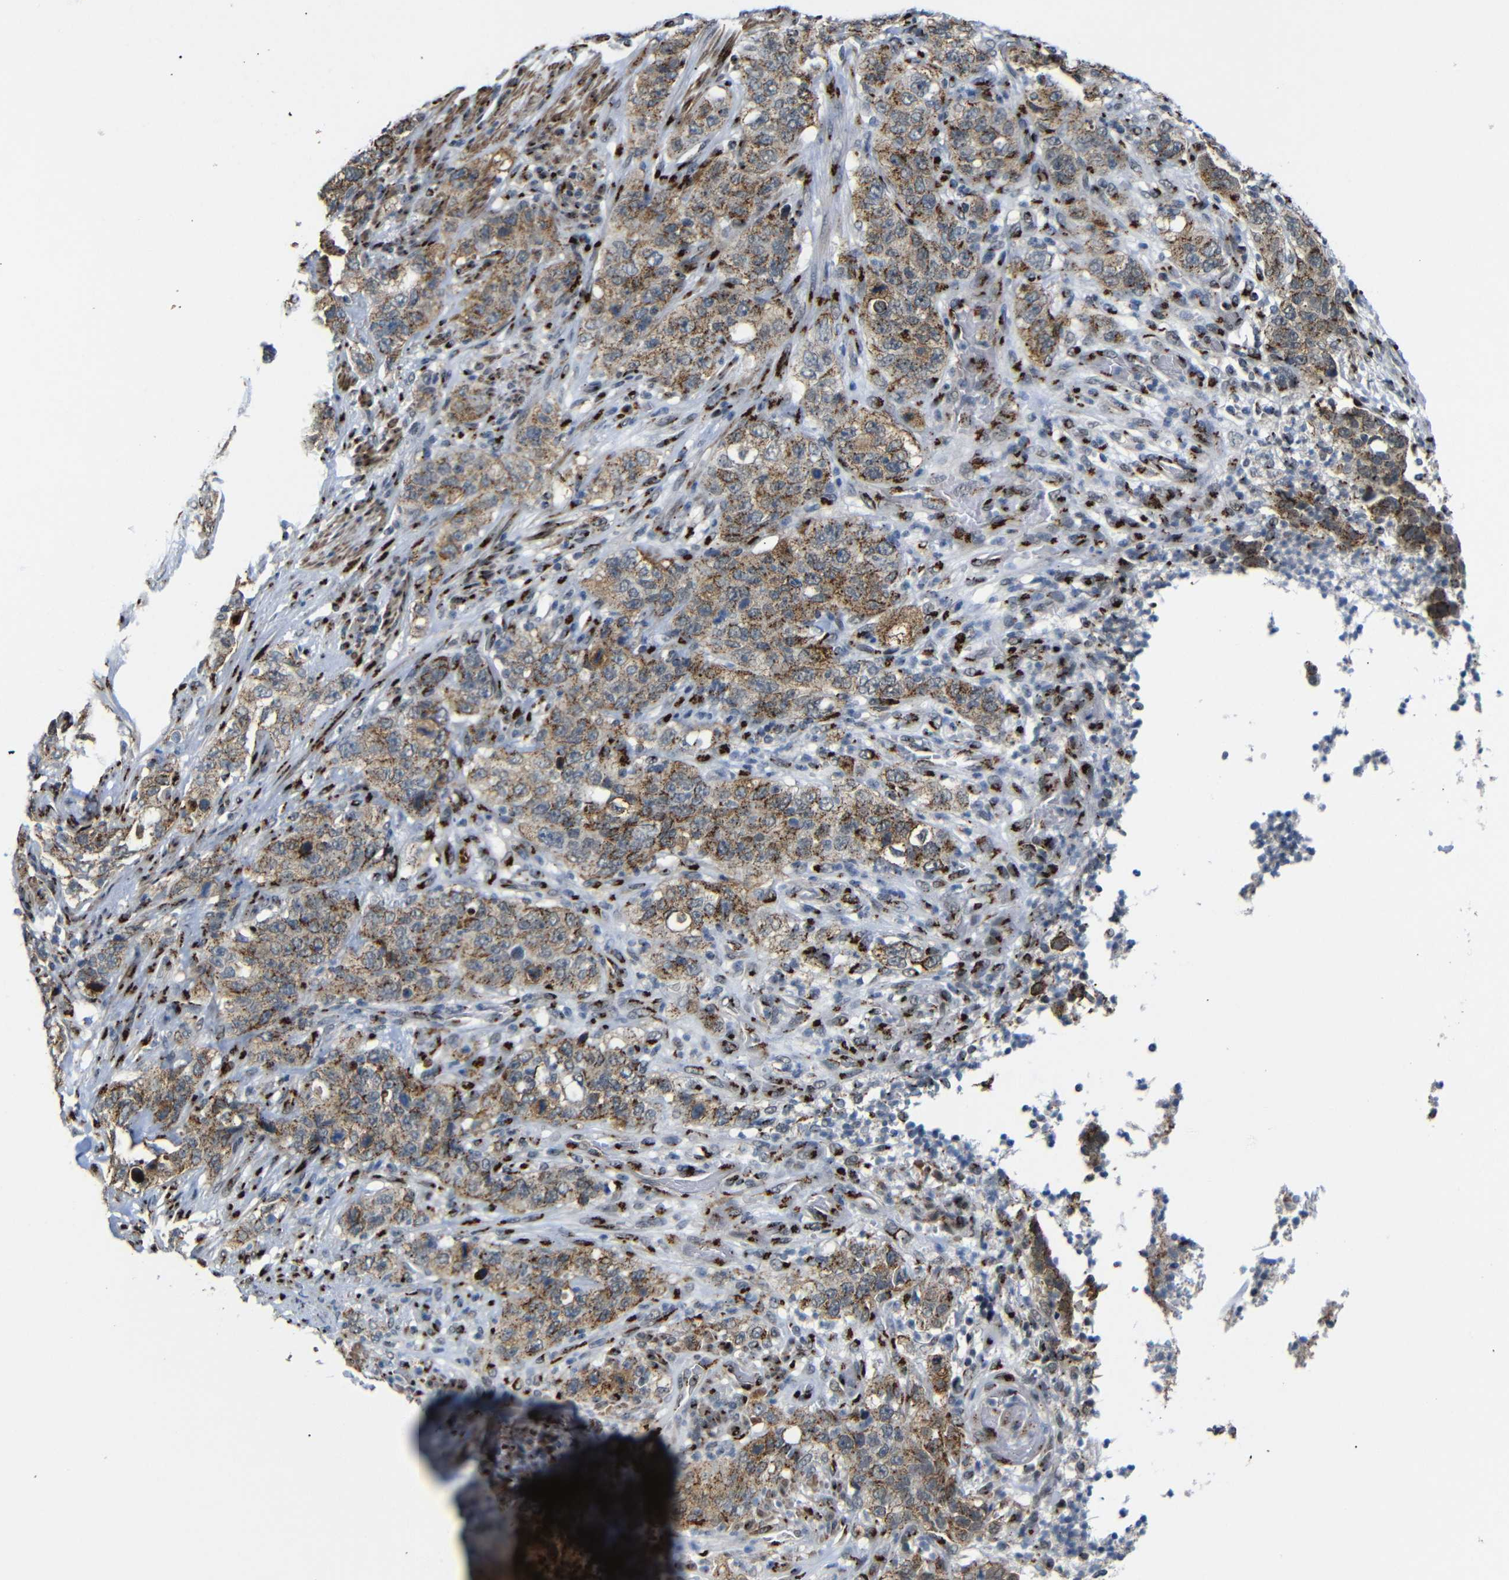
{"staining": {"intensity": "moderate", "quantity": ">75%", "location": "cytoplasmic/membranous"}, "tissue": "stomach cancer", "cell_type": "Tumor cells", "image_type": "cancer", "snomed": [{"axis": "morphology", "description": "Adenocarcinoma, NOS"}, {"axis": "topography", "description": "Stomach"}], "caption": "Tumor cells show medium levels of moderate cytoplasmic/membranous positivity in about >75% of cells in human adenocarcinoma (stomach). Using DAB (3,3'-diaminobenzidine) (brown) and hematoxylin (blue) stains, captured at high magnification using brightfield microscopy.", "gene": "TGOLN2", "patient": {"sex": "male", "age": 48}}